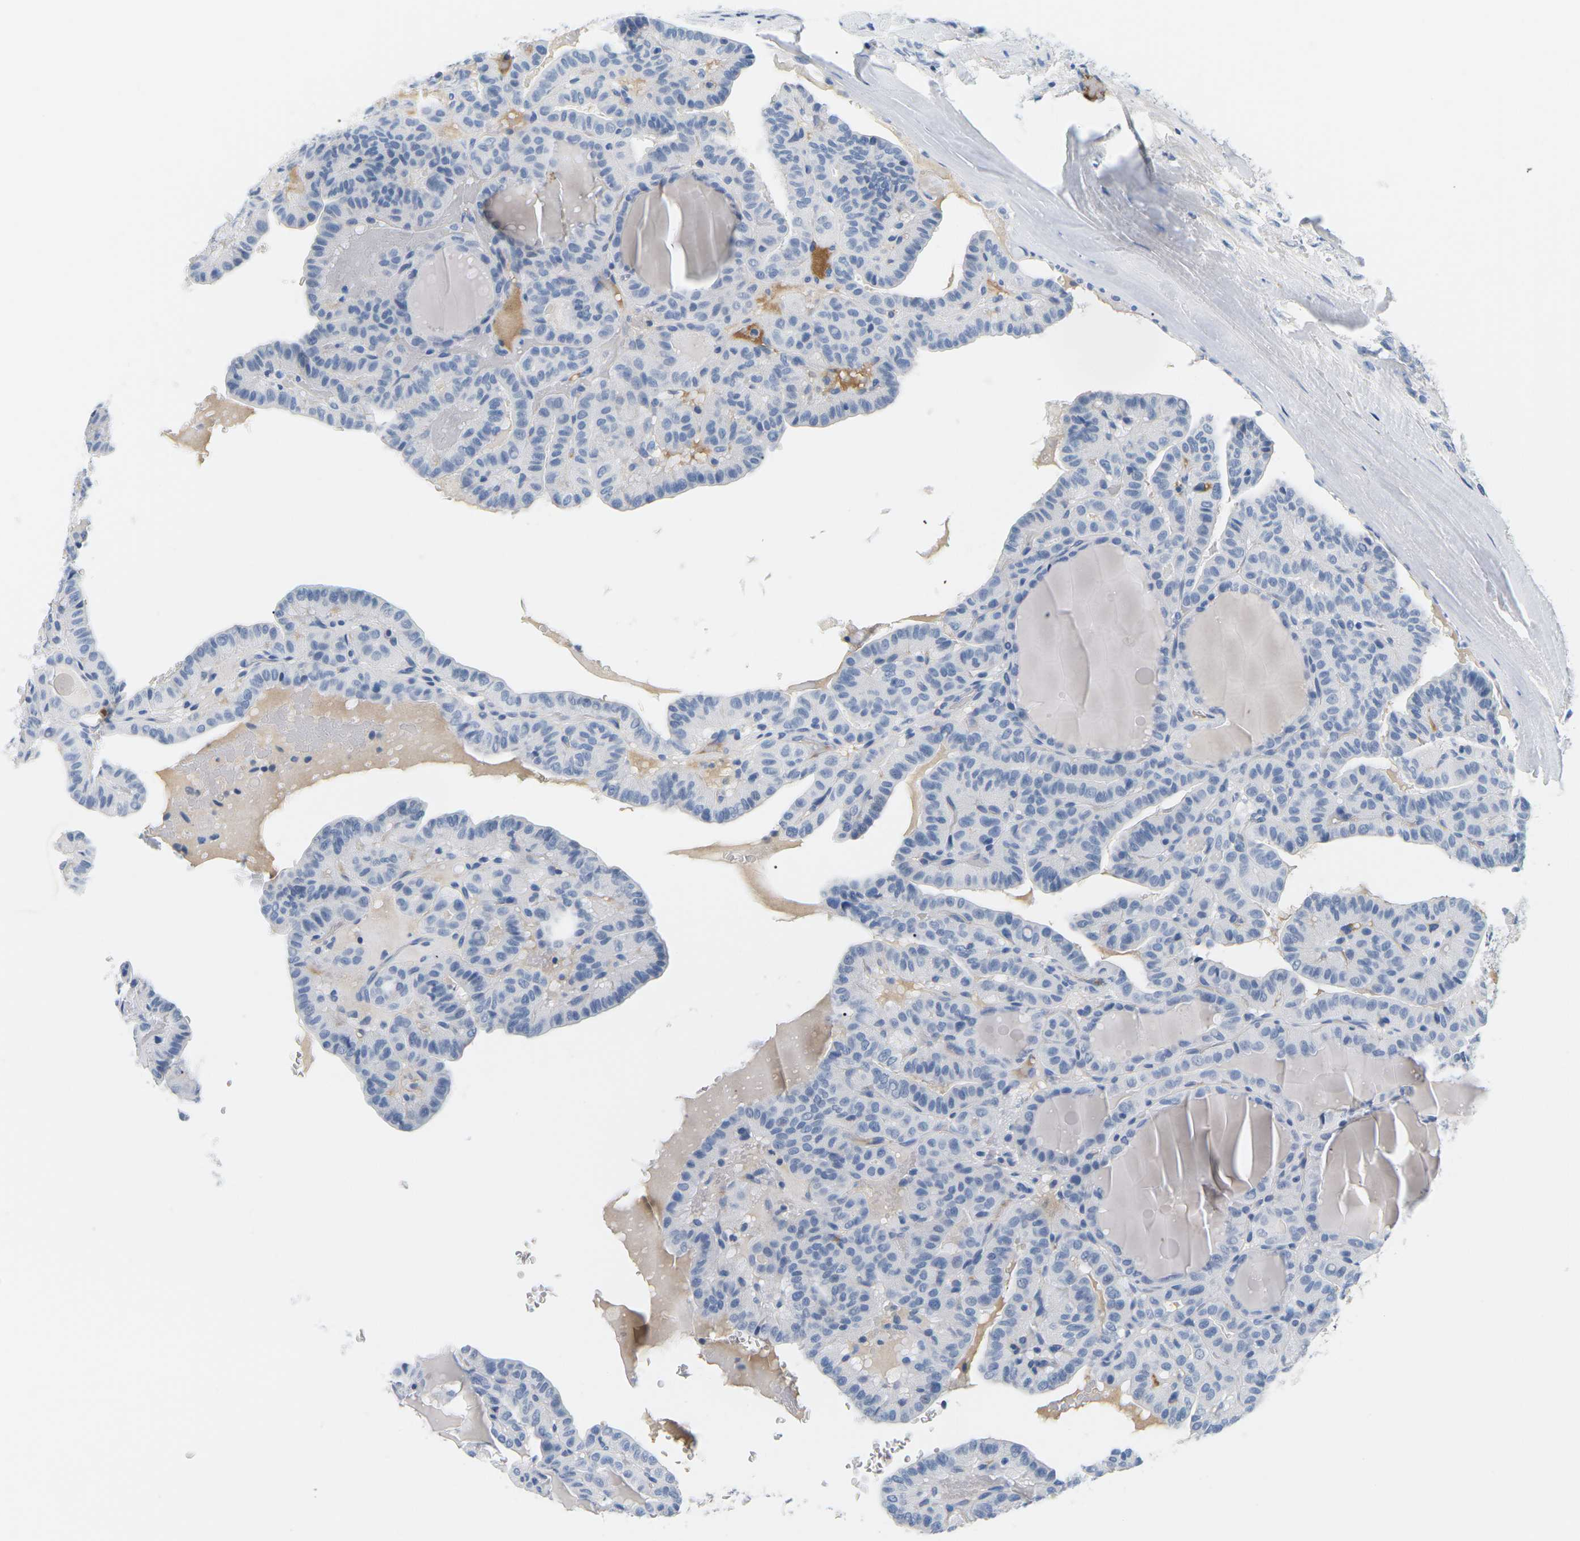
{"staining": {"intensity": "negative", "quantity": "none", "location": "none"}, "tissue": "thyroid cancer", "cell_type": "Tumor cells", "image_type": "cancer", "snomed": [{"axis": "morphology", "description": "Papillary adenocarcinoma, NOS"}, {"axis": "topography", "description": "Thyroid gland"}], "caption": "Tumor cells show no significant protein staining in thyroid cancer.", "gene": "APOB", "patient": {"sex": "male", "age": 77}}